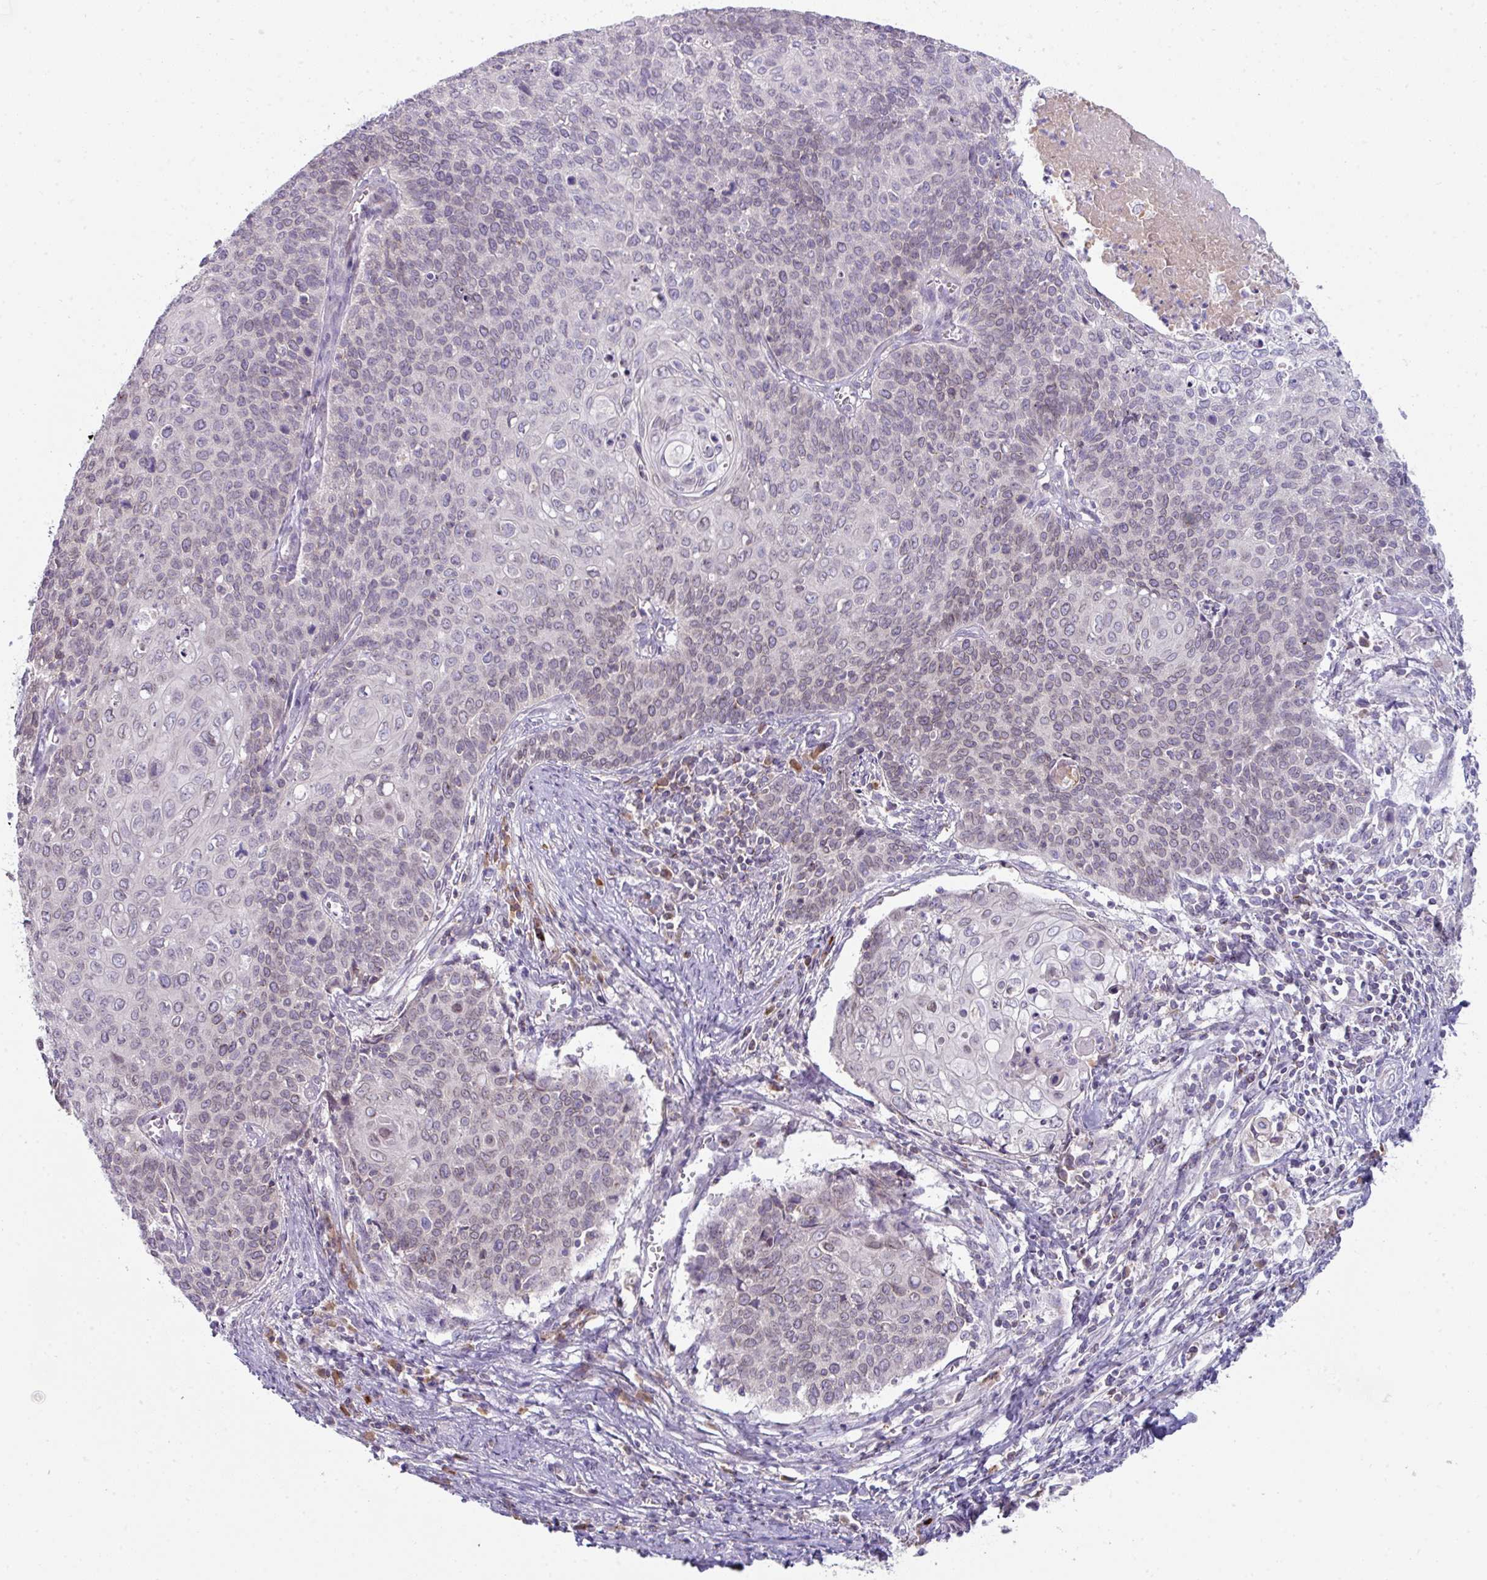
{"staining": {"intensity": "weak", "quantity": "<25%", "location": "cytoplasmic/membranous,nuclear"}, "tissue": "cervical cancer", "cell_type": "Tumor cells", "image_type": "cancer", "snomed": [{"axis": "morphology", "description": "Squamous cell carcinoma, NOS"}, {"axis": "topography", "description": "Cervix"}], "caption": "This is an immunohistochemistry (IHC) micrograph of human cervical cancer. There is no staining in tumor cells.", "gene": "SLAMF6", "patient": {"sex": "female", "age": 39}}